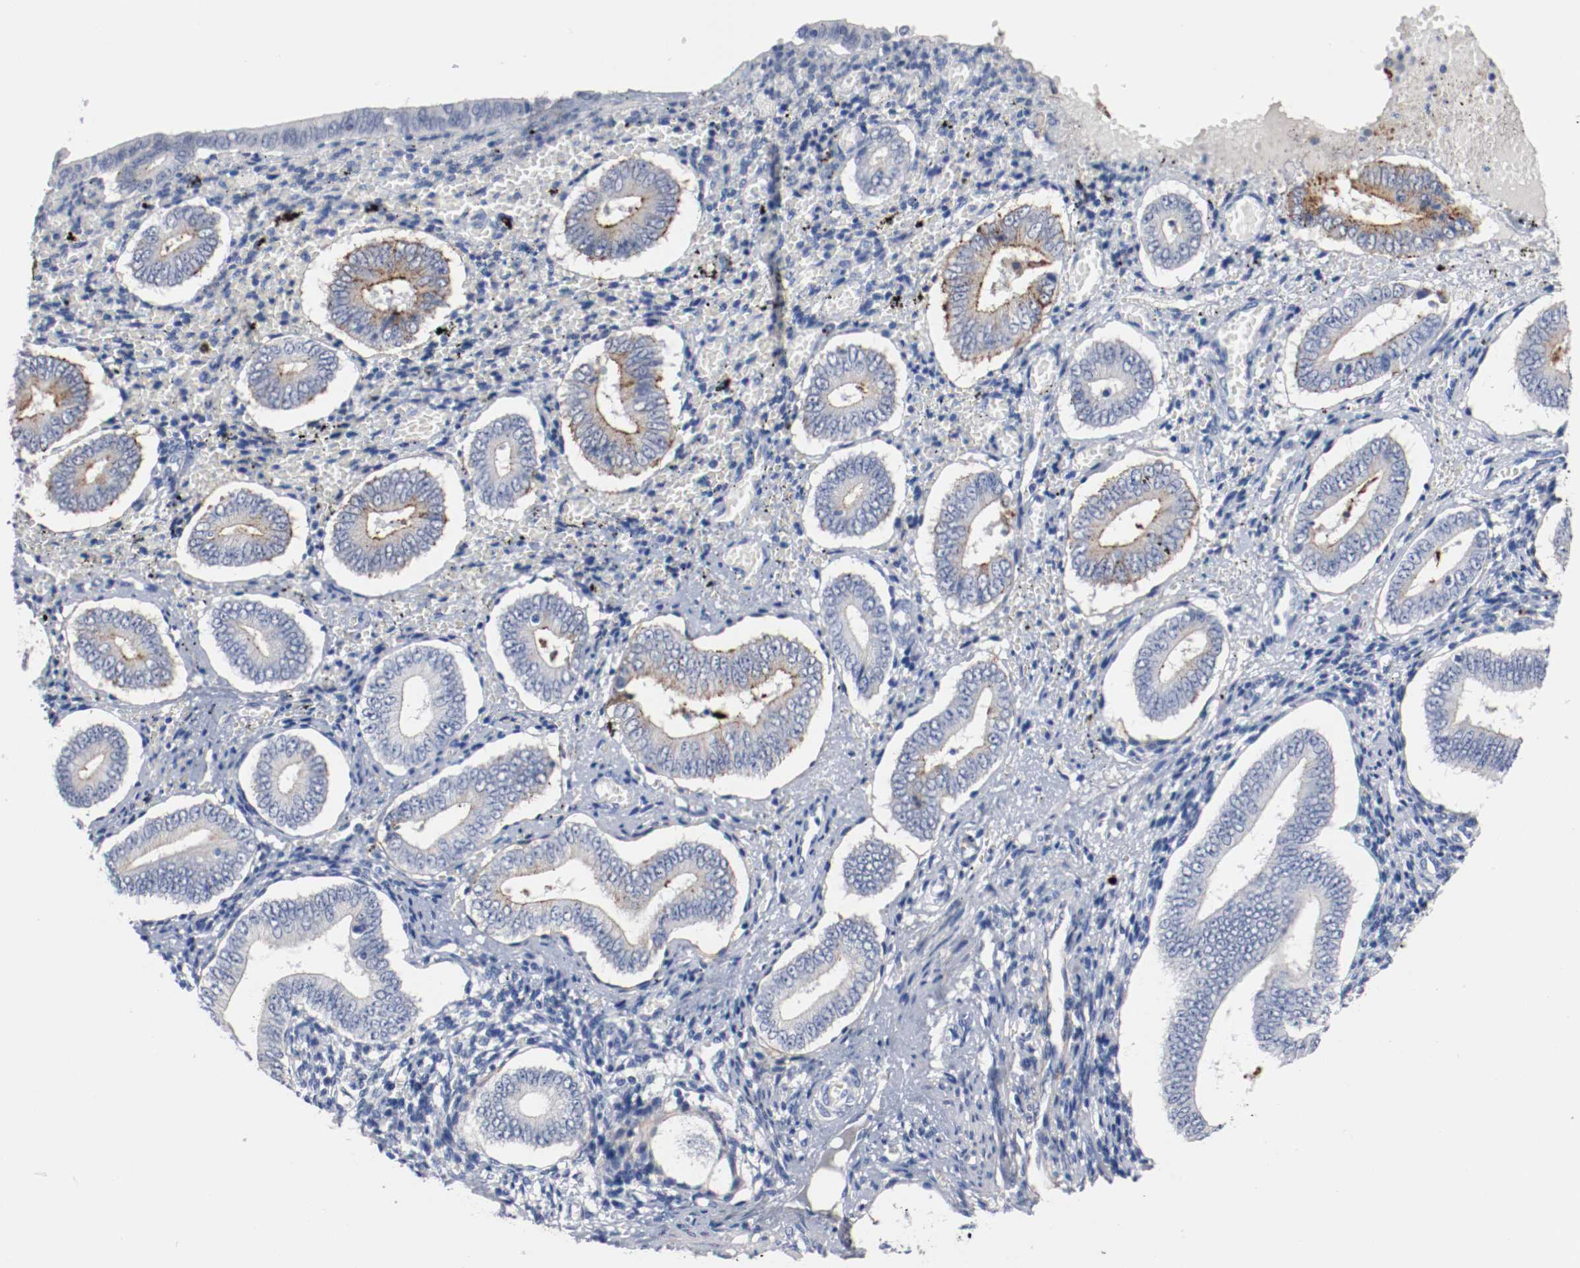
{"staining": {"intensity": "negative", "quantity": "none", "location": "none"}, "tissue": "endometrium", "cell_type": "Cells in endometrial stroma", "image_type": "normal", "snomed": [{"axis": "morphology", "description": "Normal tissue, NOS"}, {"axis": "topography", "description": "Endometrium"}], "caption": "Immunohistochemistry histopathology image of unremarkable endometrium: endometrium stained with DAB exhibits no significant protein positivity in cells in endometrial stroma. (DAB (3,3'-diaminobenzidine) IHC with hematoxylin counter stain).", "gene": "TNC", "patient": {"sex": "female", "age": 42}}